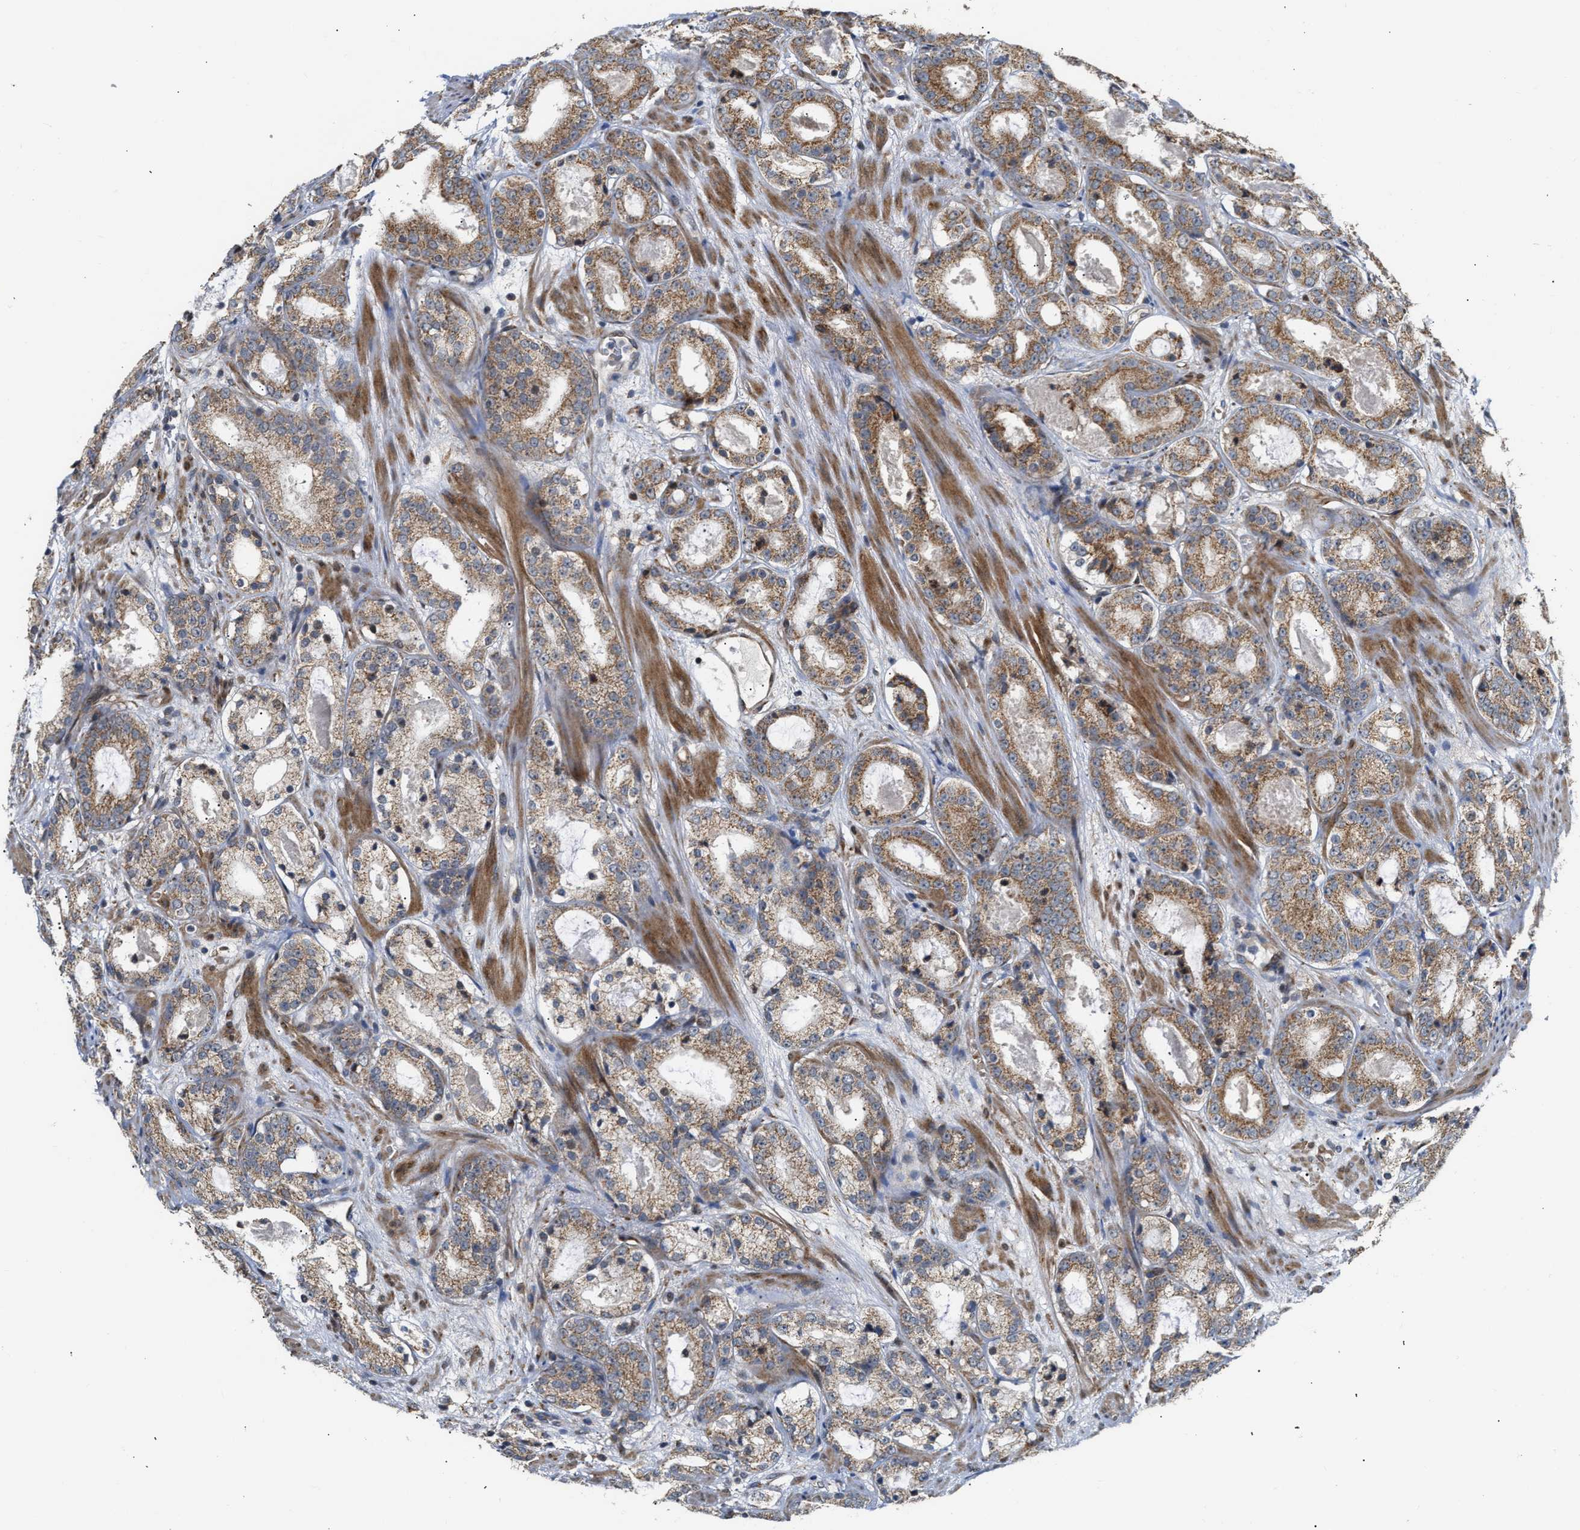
{"staining": {"intensity": "moderate", "quantity": ">75%", "location": "cytoplasmic/membranous"}, "tissue": "prostate cancer", "cell_type": "Tumor cells", "image_type": "cancer", "snomed": [{"axis": "morphology", "description": "Adenocarcinoma, Low grade"}, {"axis": "topography", "description": "Prostate"}], "caption": "Immunohistochemistry micrograph of human prostate adenocarcinoma (low-grade) stained for a protein (brown), which reveals medium levels of moderate cytoplasmic/membranous positivity in approximately >75% of tumor cells.", "gene": "DEPTOR", "patient": {"sex": "male", "age": 69}}